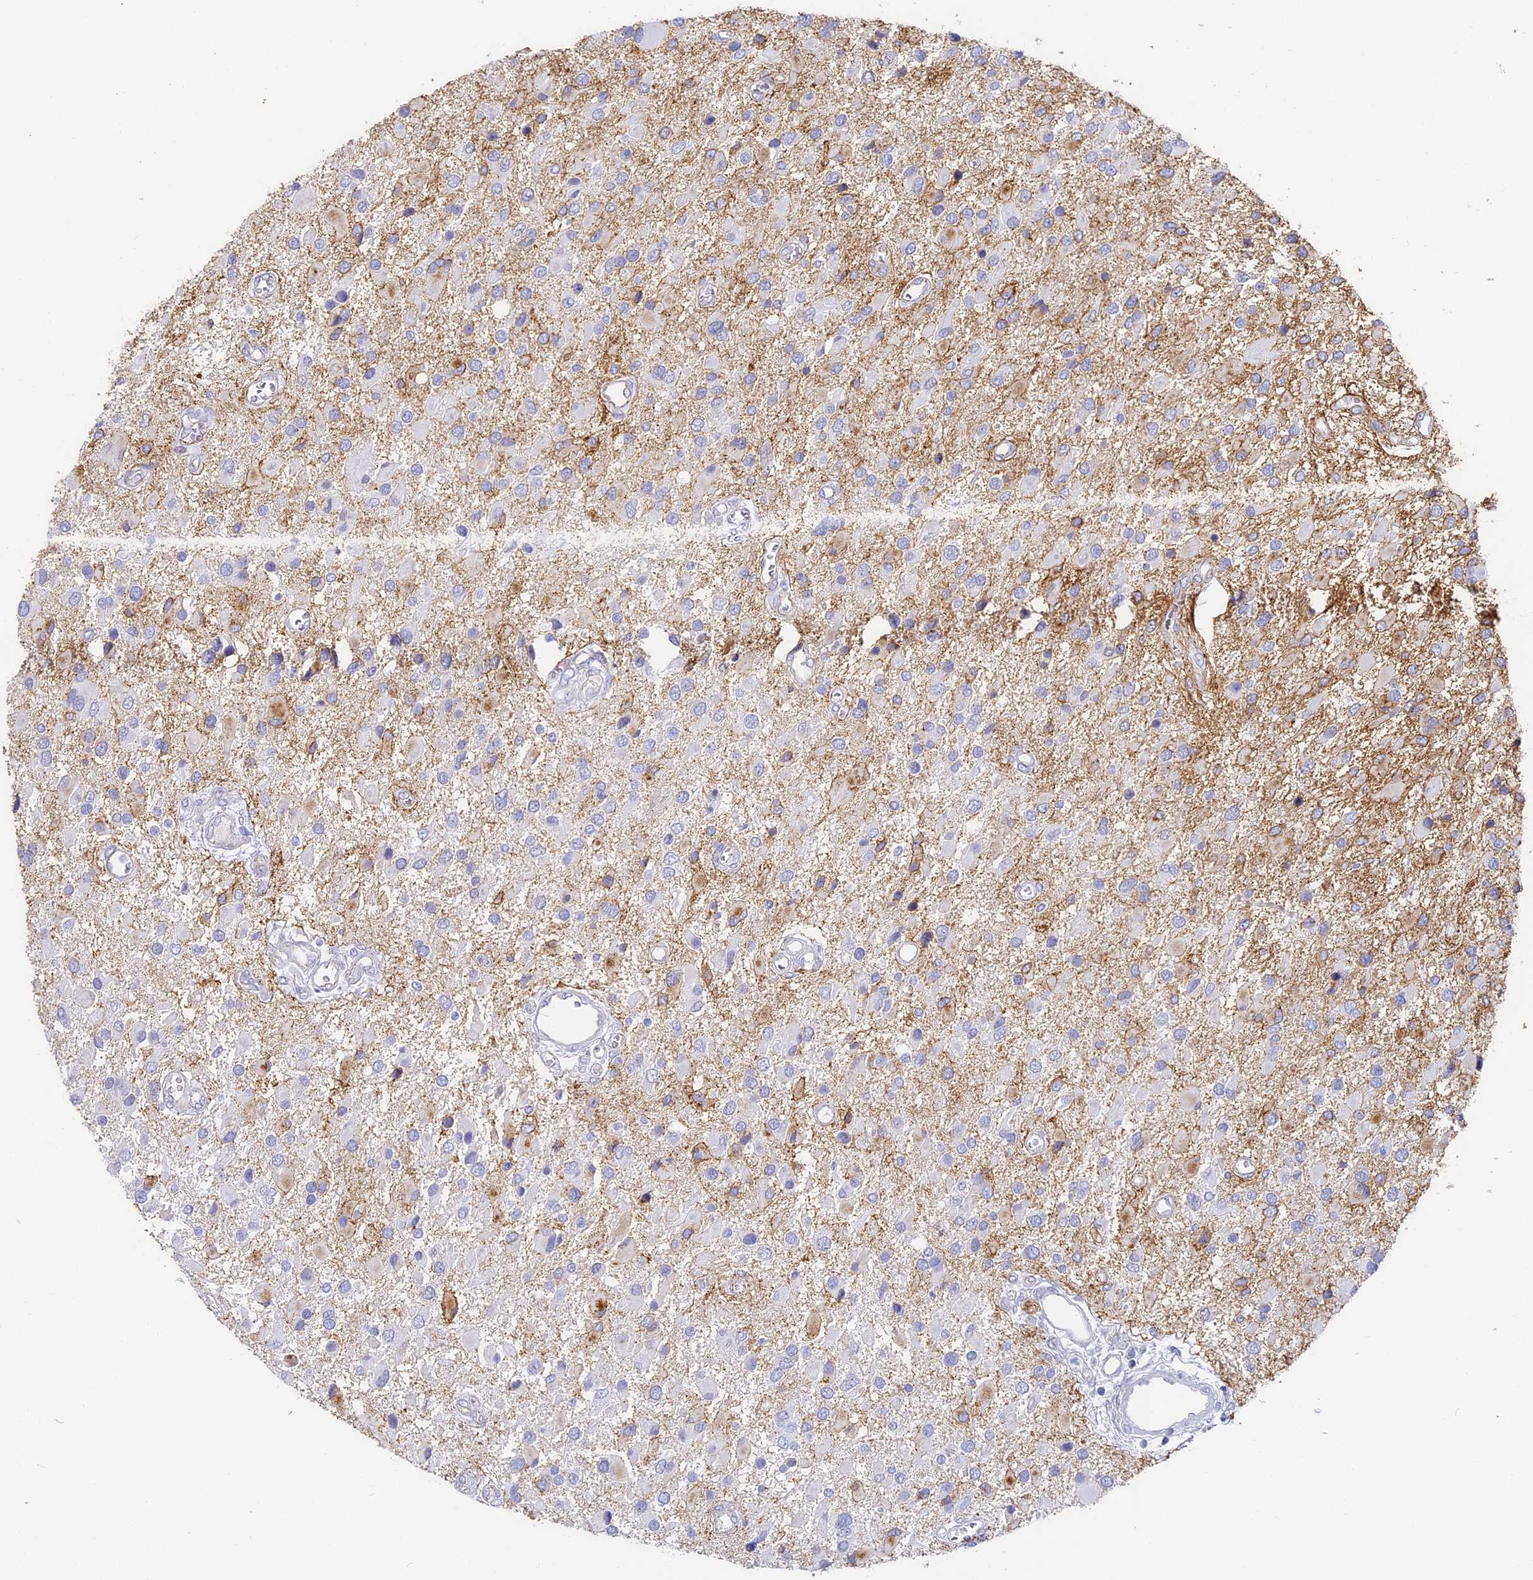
{"staining": {"intensity": "negative", "quantity": "none", "location": "none"}, "tissue": "glioma", "cell_type": "Tumor cells", "image_type": "cancer", "snomed": [{"axis": "morphology", "description": "Glioma, malignant, High grade"}, {"axis": "topography", "description": "Brain"}], "caption": "Immunohistochemistry image of neoplastic tissue: human glioma stained with DAB shows no significant protein staining in tumor cells.", "gene": "GJA1", "patient": {"sex": "male", "age": 53}}